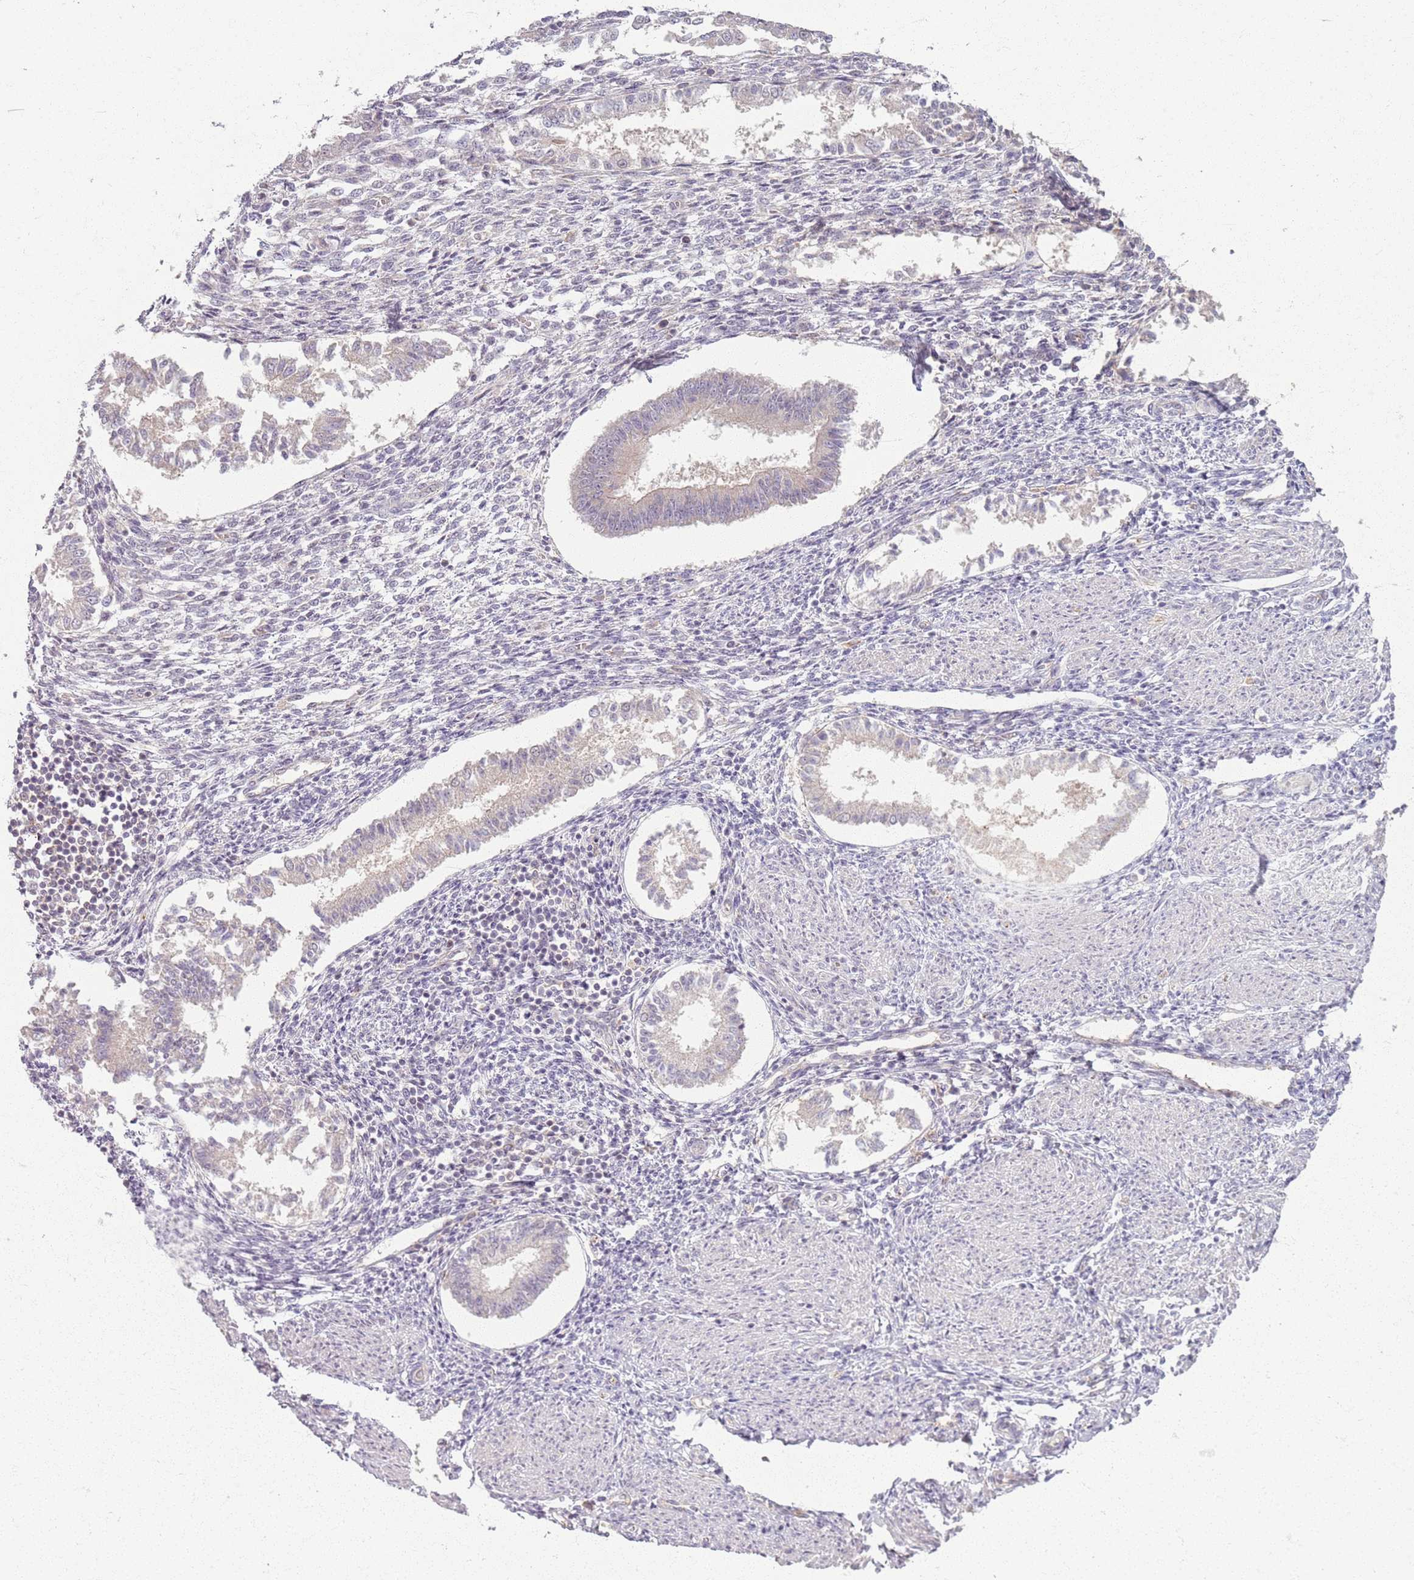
{"staining": {"intensity": "negative", "quantity": "none", "location": "none"}, "tissue": "endometrium", "cell_type": "Cells in endometrial stroma", "image_type": "normal", "snomed": [{"axis": "morphology", "description": "Normal tissue, NOS"}, {"axis": "topography", "description": "Uterus"}, {"axis": "topography", "description": "Endometrium"}], "caption": "Protein analysis of unremarkable endometrium exhibits no significant expression in cells in endometrial stroma.", "gene": "ZDHHC2", "patient": {"sex": "female", "age": 48}}